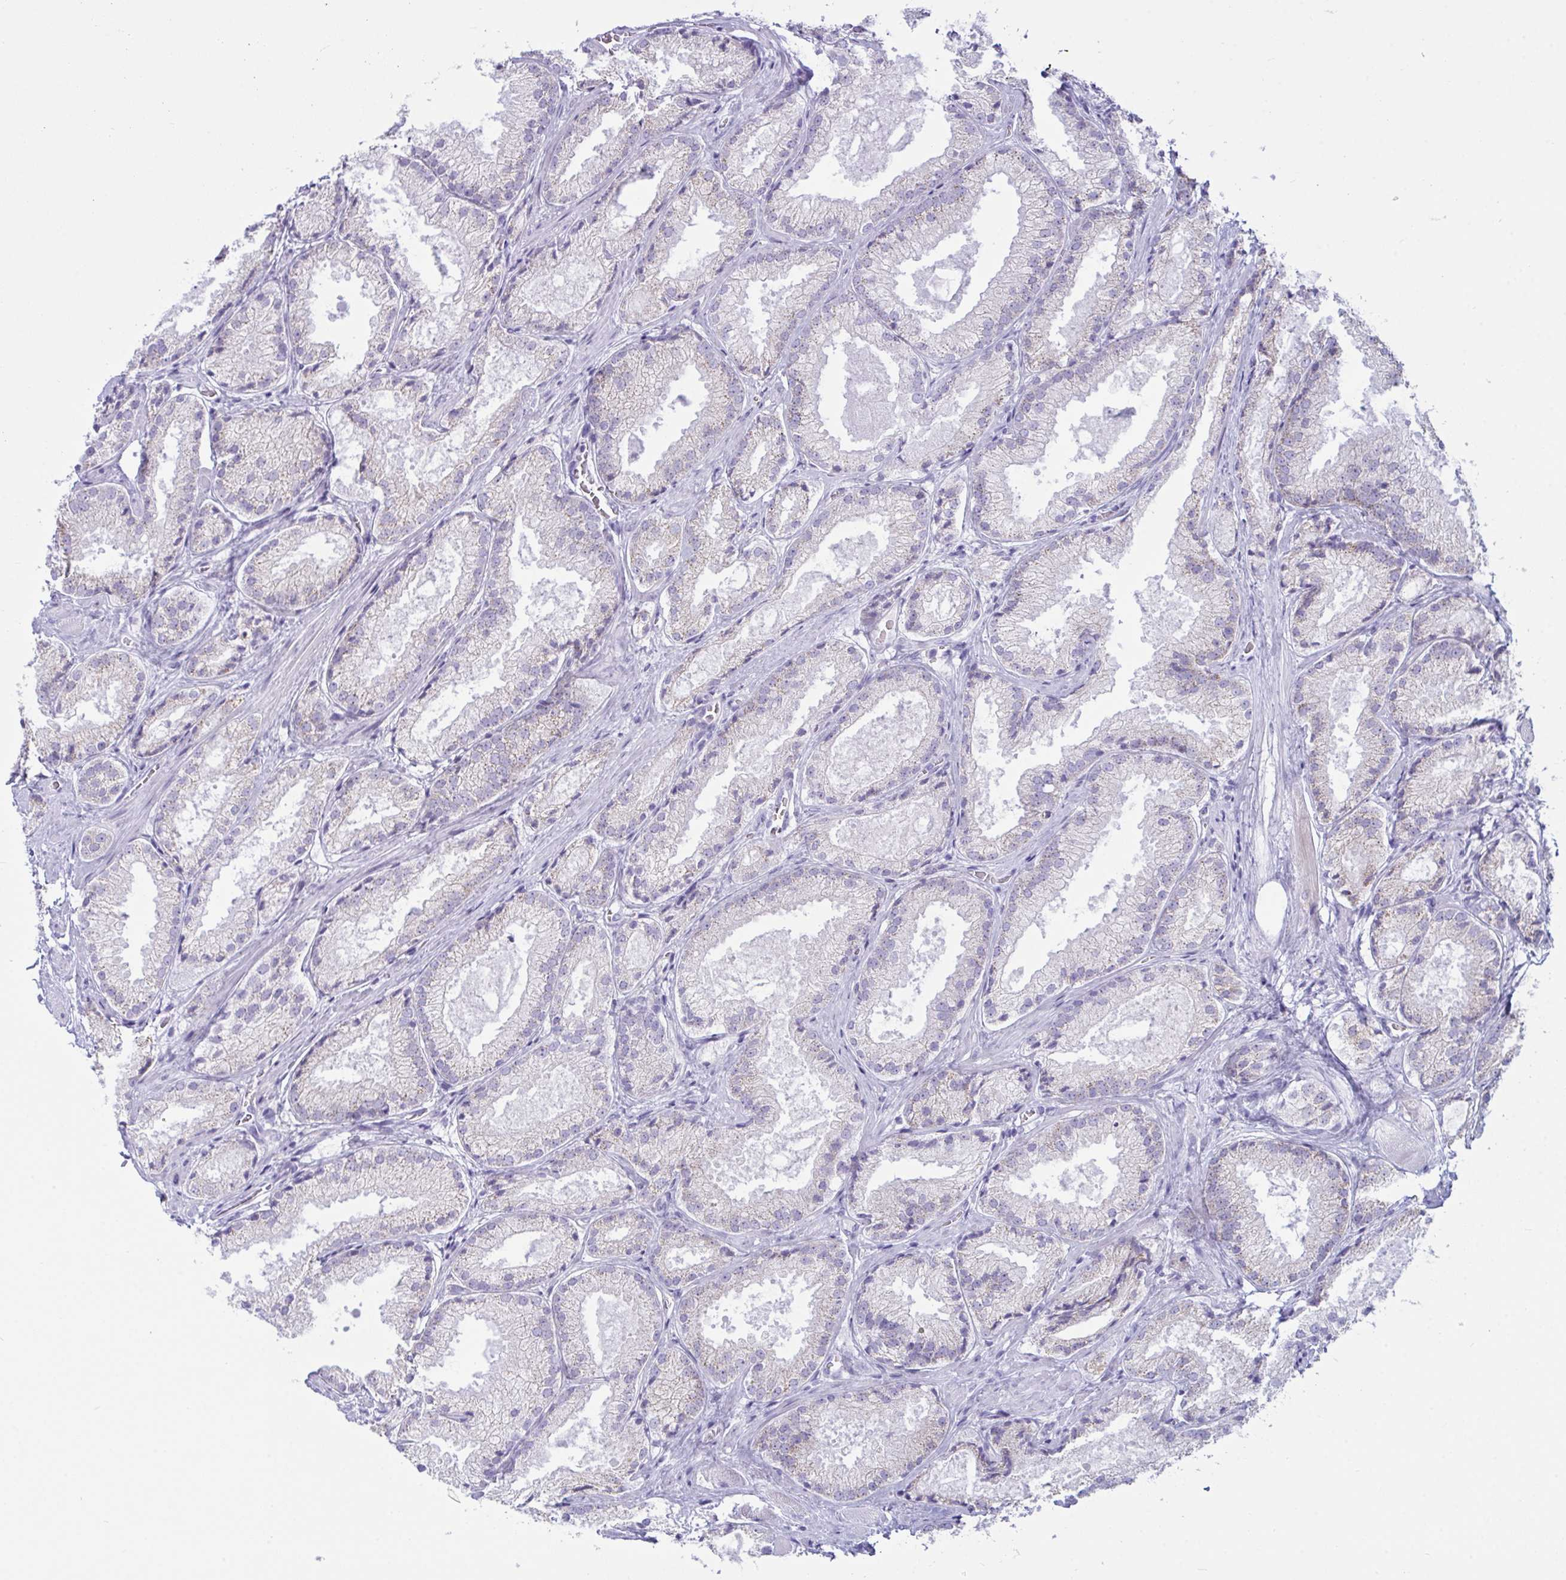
{"staining": {"intensity": "moderate", "quantity": "<25%", "location": "cytoplasmic/membranous"}, "tissue": "prostate cancer", "cell_type": "Tumor cells", "image_type": "cancer", "snomed": [{"axis": "morphology", "description": "Adenocarcinoma, High grade"}, {"axis": "topography", "description": "Prostate"}], "caption": "Prostate cancer (adenocarcinoma (high-grade)) was stained to show a protein in brown. There is low levels of moderate cytoplasmic/membranous expression in approximately <25% of tumor cells.", "gene": "BBS1", "patient": {"sex": "male", "age": 68}}